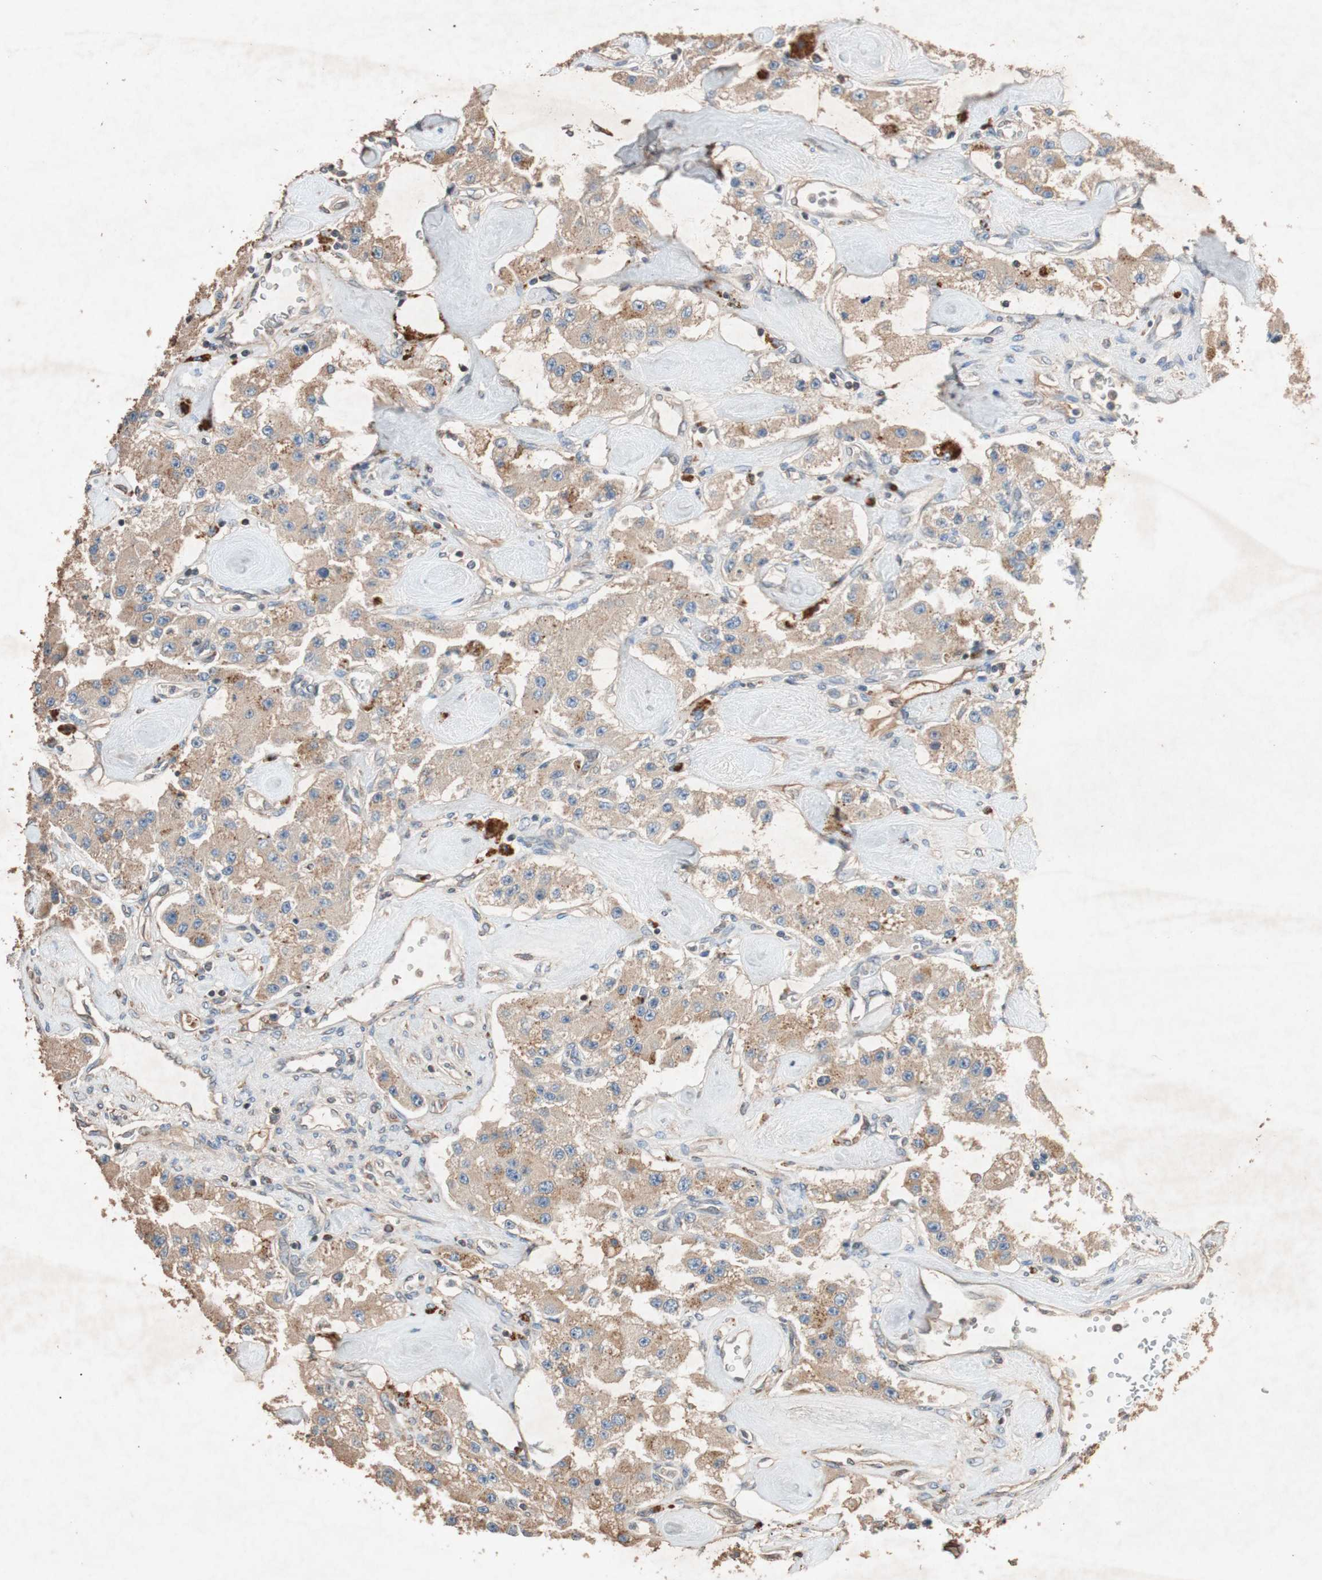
{"staining": {"intensity": "weak", "quantity": "25%-75%", "location": "cytoplasmic/membranous"}, "tissue": "carcinoid", "cell_type": "Tumor cells", "image_type": "cancer", "snomed": [{"axis": "morphology", "description": "Carcinoid, malignant, NOS"}, {"axis": "topography", "description": "Pancreas"}], "caption": "Weak cytoplasmic/membranous protein staining is seen in about 25%-75% of tumor cells in carcinoid (malignant).", "gene": "TUBB", "patient": {"sex": "male", "age": 41}}